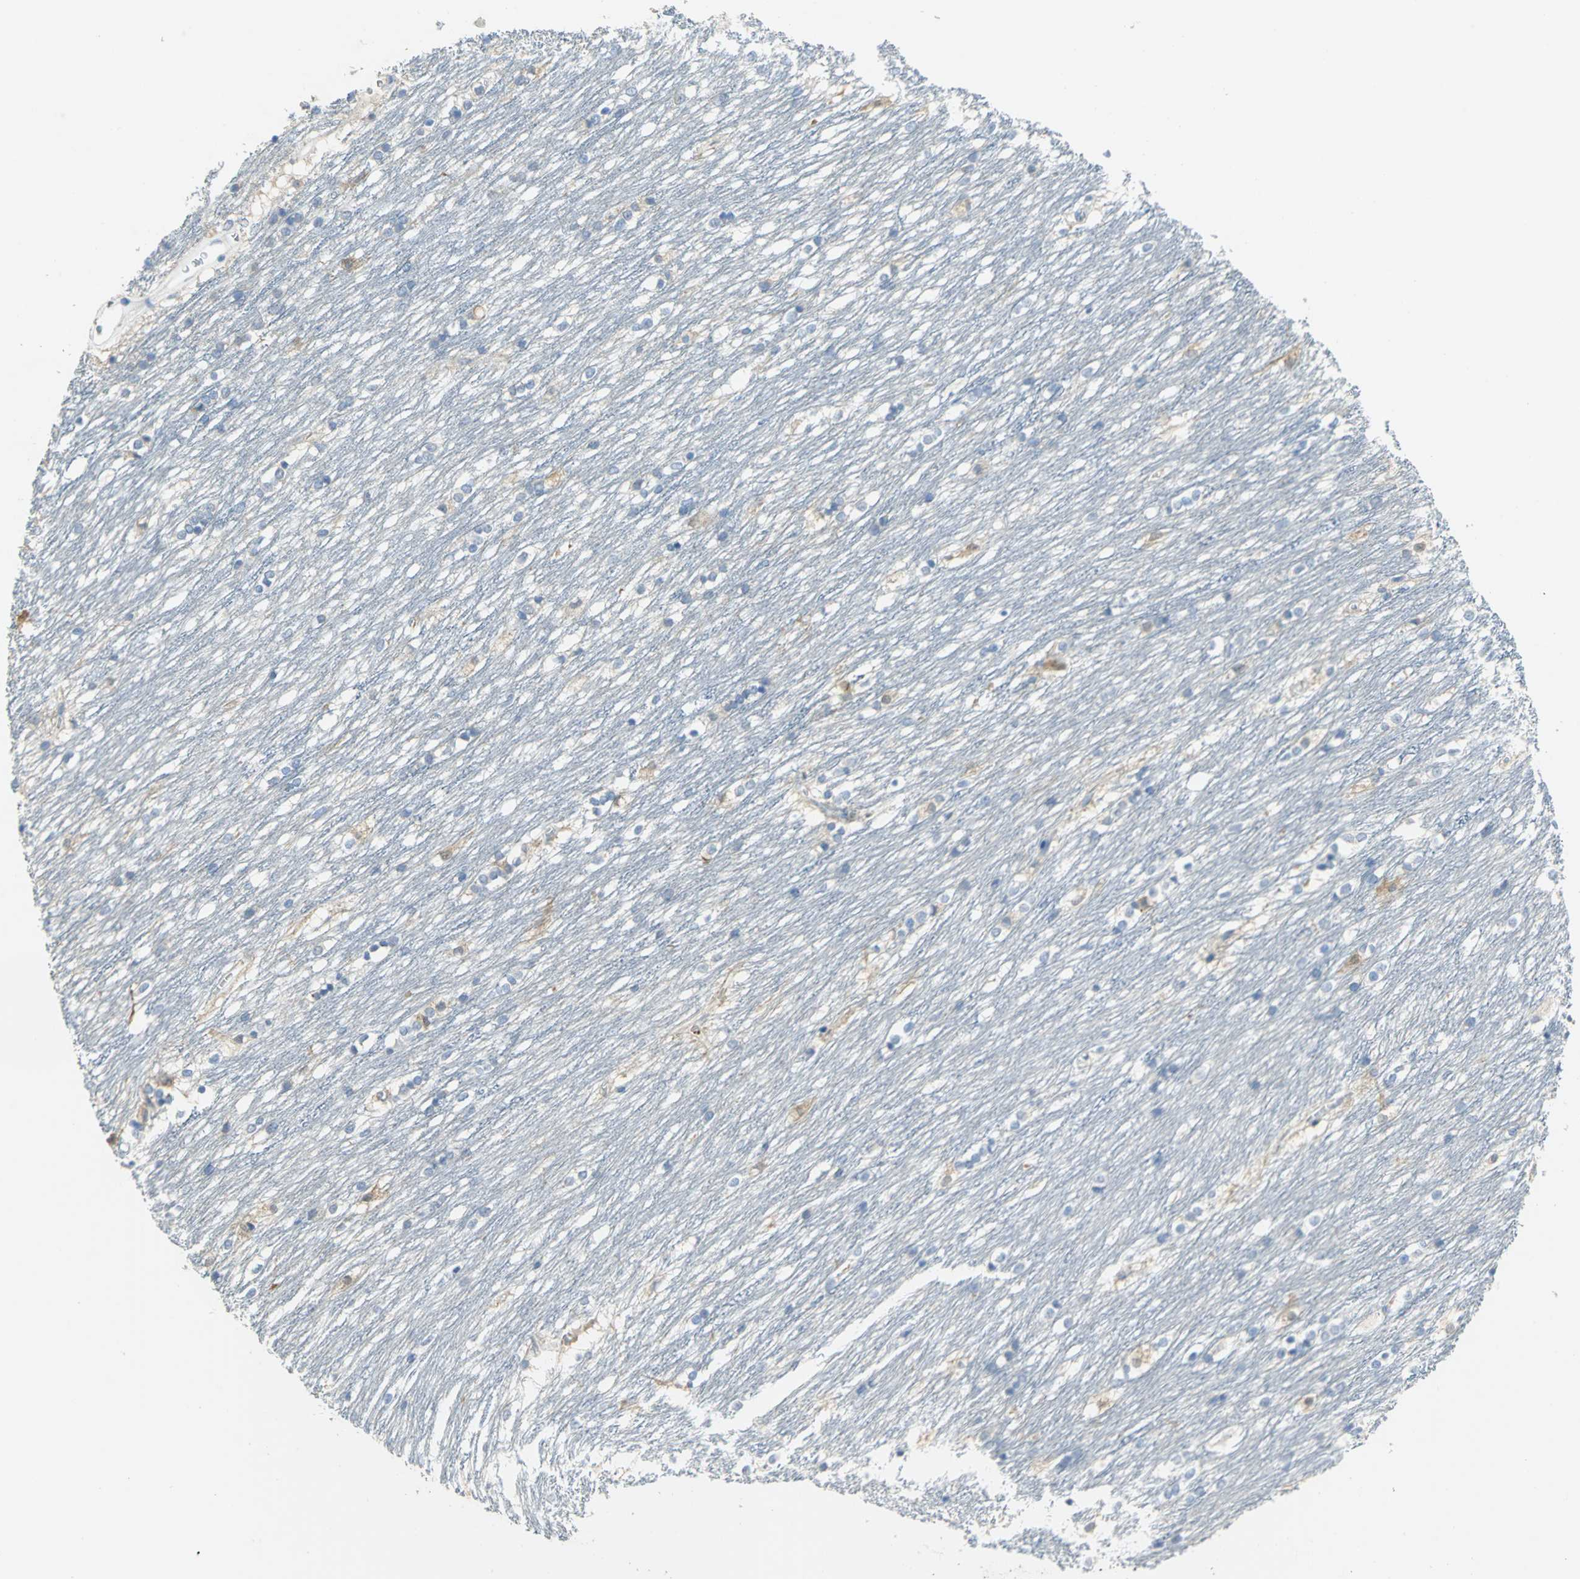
{"staining": {"intensity": "weak", "quantity": "<25%", "location": "cytoplasmic/membranous"}, "tissue": "caudate", "cell_type": "Glial cells", "image_type": "normal", "snomed": [{"axis": "morphology", "description": "Normal tissue, NOS"}, {"axis": "topography", "description": "Lateral ventricle wall"}], "caption": "An IHC image of unremarkable caudate is shown. There is no staining in glial cells of caudate. The staining is performed using DAB brown chromogen with nuclei counter-stained in using hematoxylin.", "gene": "GYG2", "patient": {"sex": "female", "age": 19}}